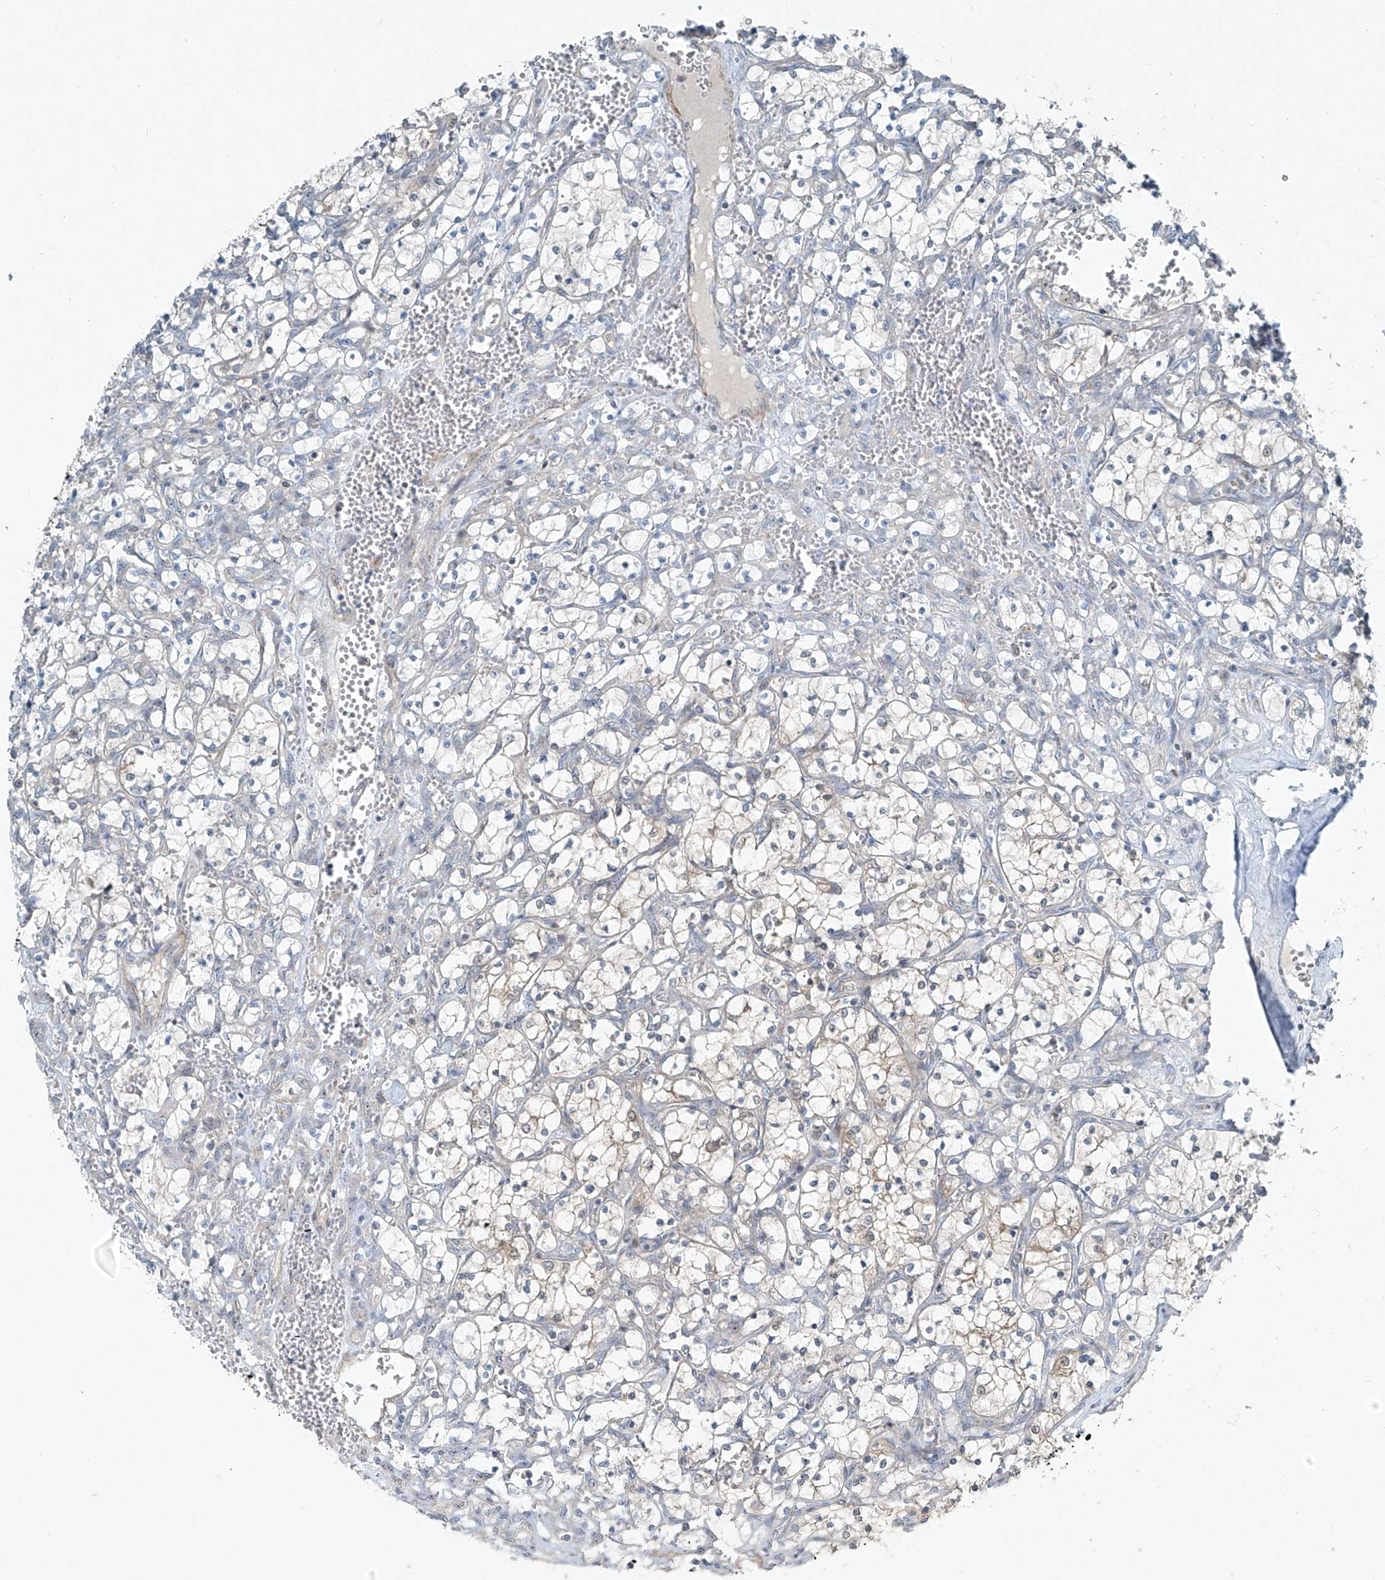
{"staining": {"intensity": "weak", "quantity": "25%-75%", "location": "cytoplasmic/membranous"}, "tissue": "renal cancer", "cell_type": "Tumor cells", "image_type": "cancer", "snomed": [{"axis": "morphology", "description": "Adenocarcinoma, NOS"}, {"axis": "topography", "description": "Kidney"}], "caption": "Tumor cells demonstrate low levels of weak cytoplasmic/membranous expression in approximately 25%-75% of cells in adenocarcinoma (renal).", "gene": "PPCS", "patient": {"sex": "female", "age": 69}}